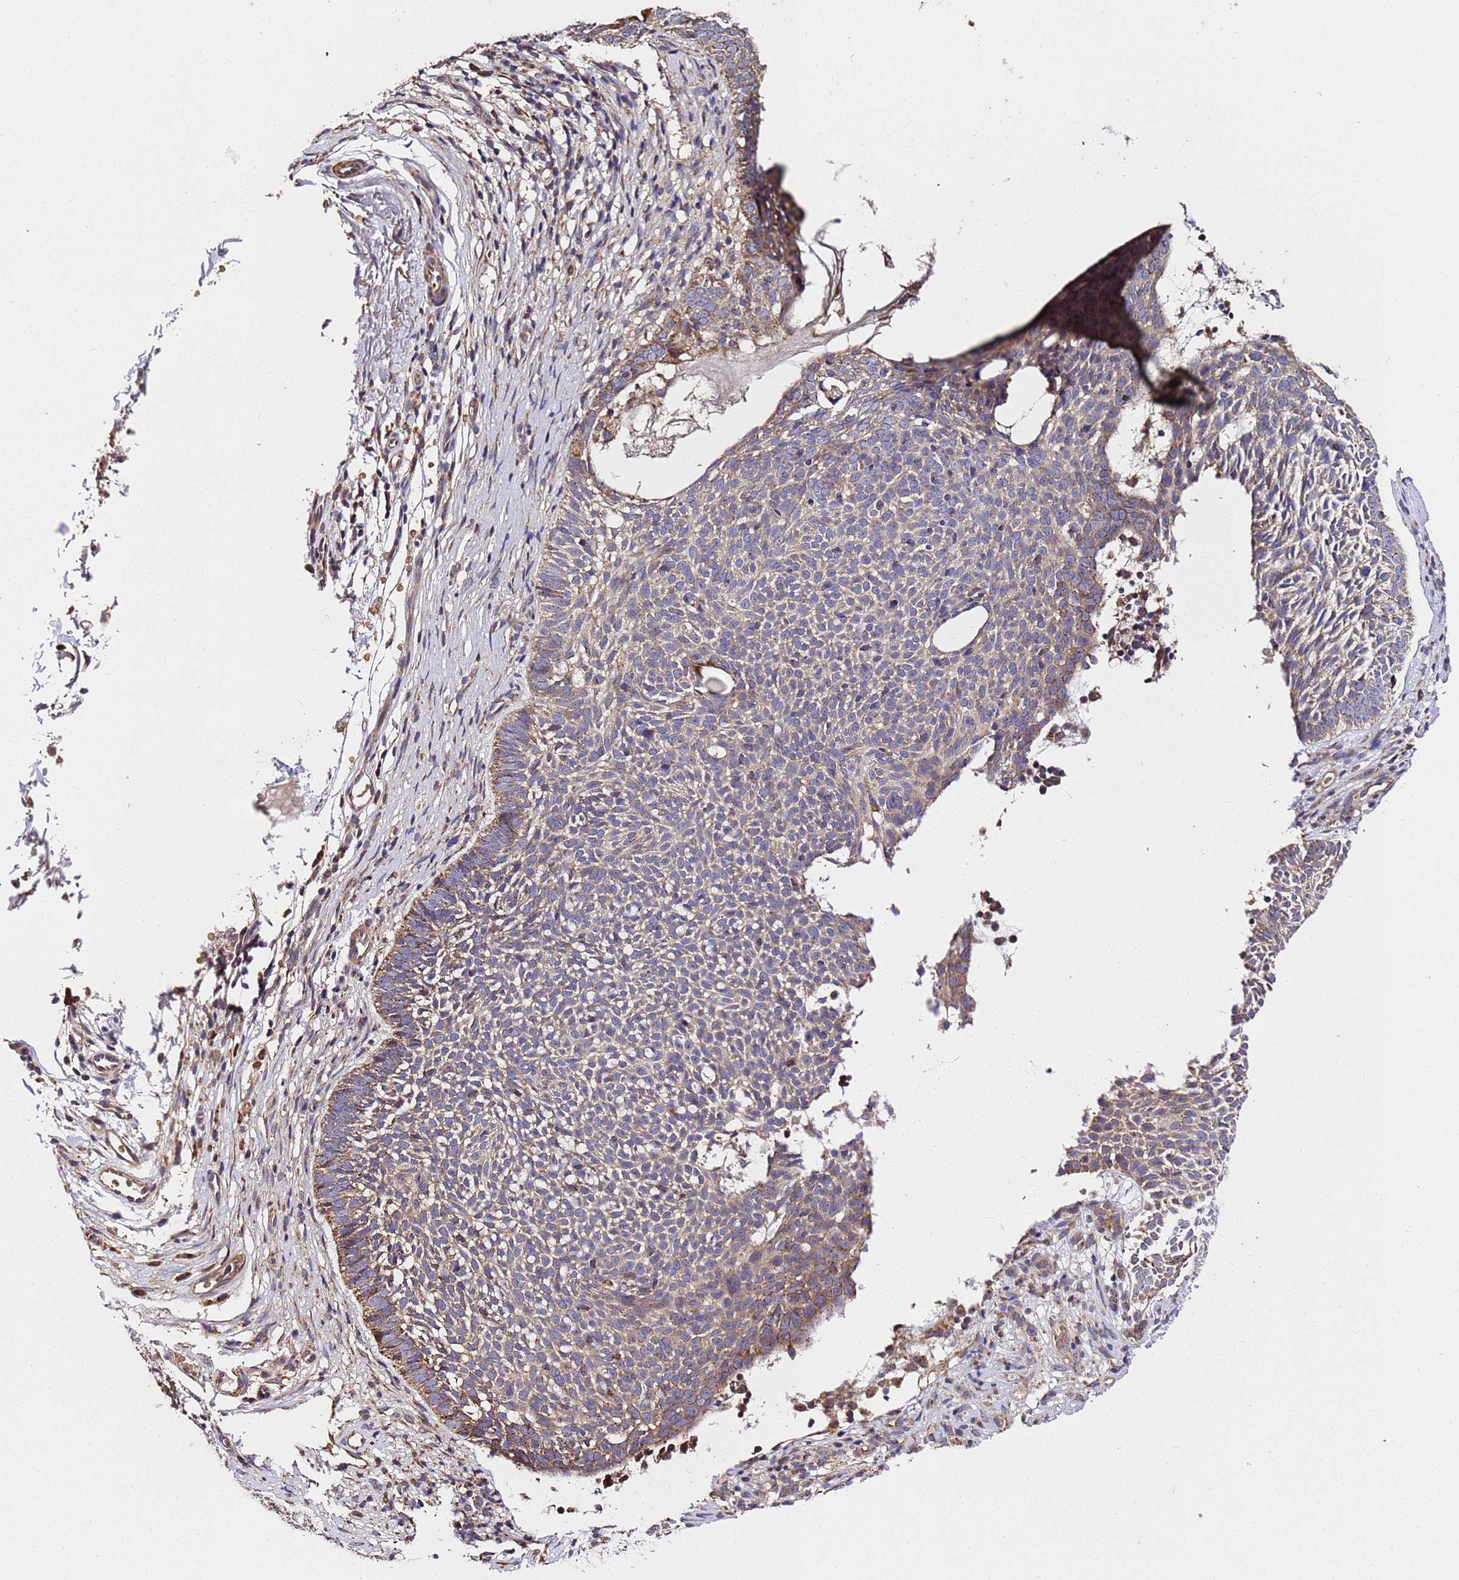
{"staining": {"intensity": "moderate", "quantity": "<25%", "location": "cytoplasmic/membranous"}, "tissue": "skin cancer", "cell_type": "Tumor cells", "image_type": "cancer", "snomed": [{"axis": "morphology", "description": "Basal cell carcinoma"}, {"axis": "topography", "description": "Skin"}], "caption": "Moderate cytoplasmic/membranous staining is appreciated in approximately <25% of tumor cells in skin cancer.", "gene": "LRRIQ1", "patient": {"sex": "male", "age": 75}}